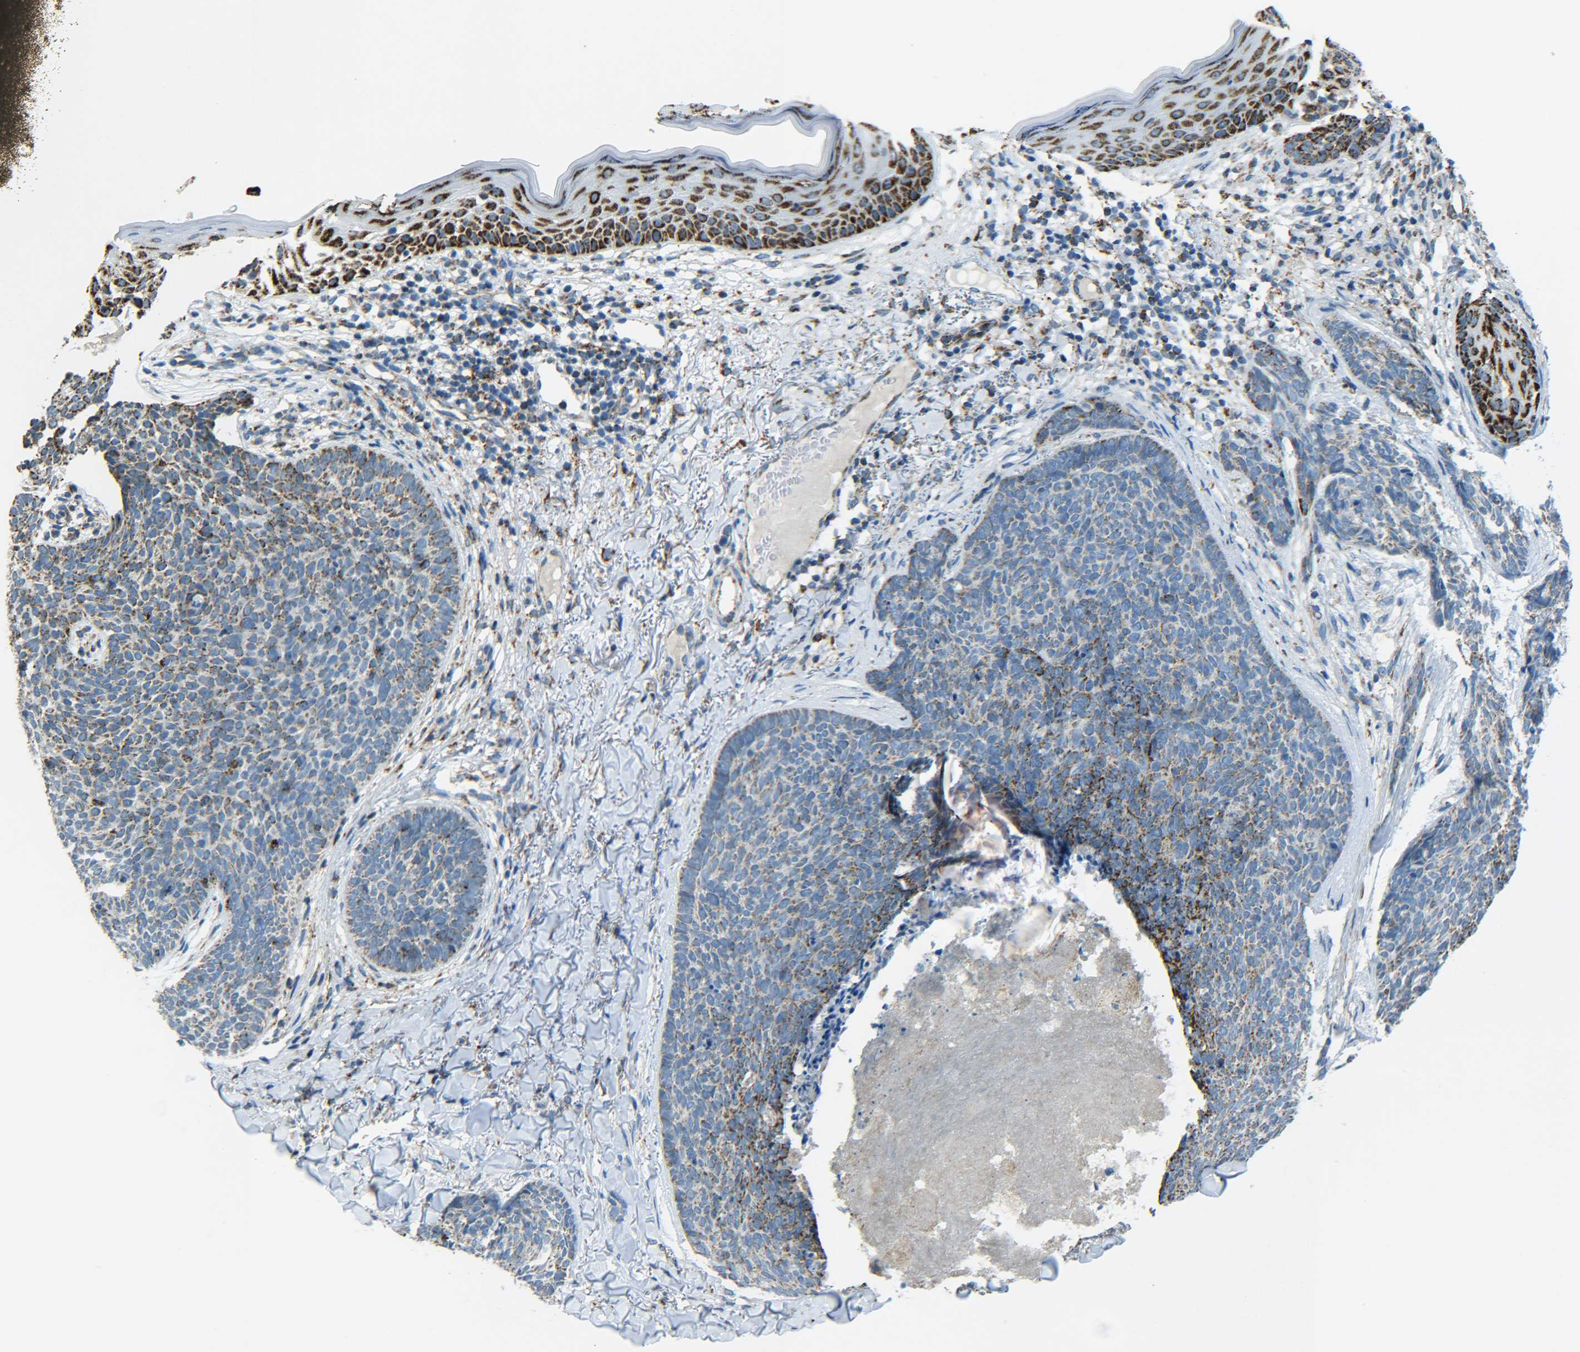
{"staining": {"intensity": "moderate", "quantity": ">75%", "location": "cytoplasmic/membranous"}, "tissue": "skin cancer", "cell_type": "Tumor cells", "image_type": "cancer", "snomed": [{"axis": "morphology", "description": "Basal cell carcinoma"}, {"axis": "topography", "description": "Skin"}], "caption": "Skin cancer (basal cell carcinoma) stained with a brown dye reveals moderate cytoplasmic/membranous positive expression in about >75% of tumor cells.", "gene": "CYB5R1", "patient": {"sex": "female", "age": 70}}